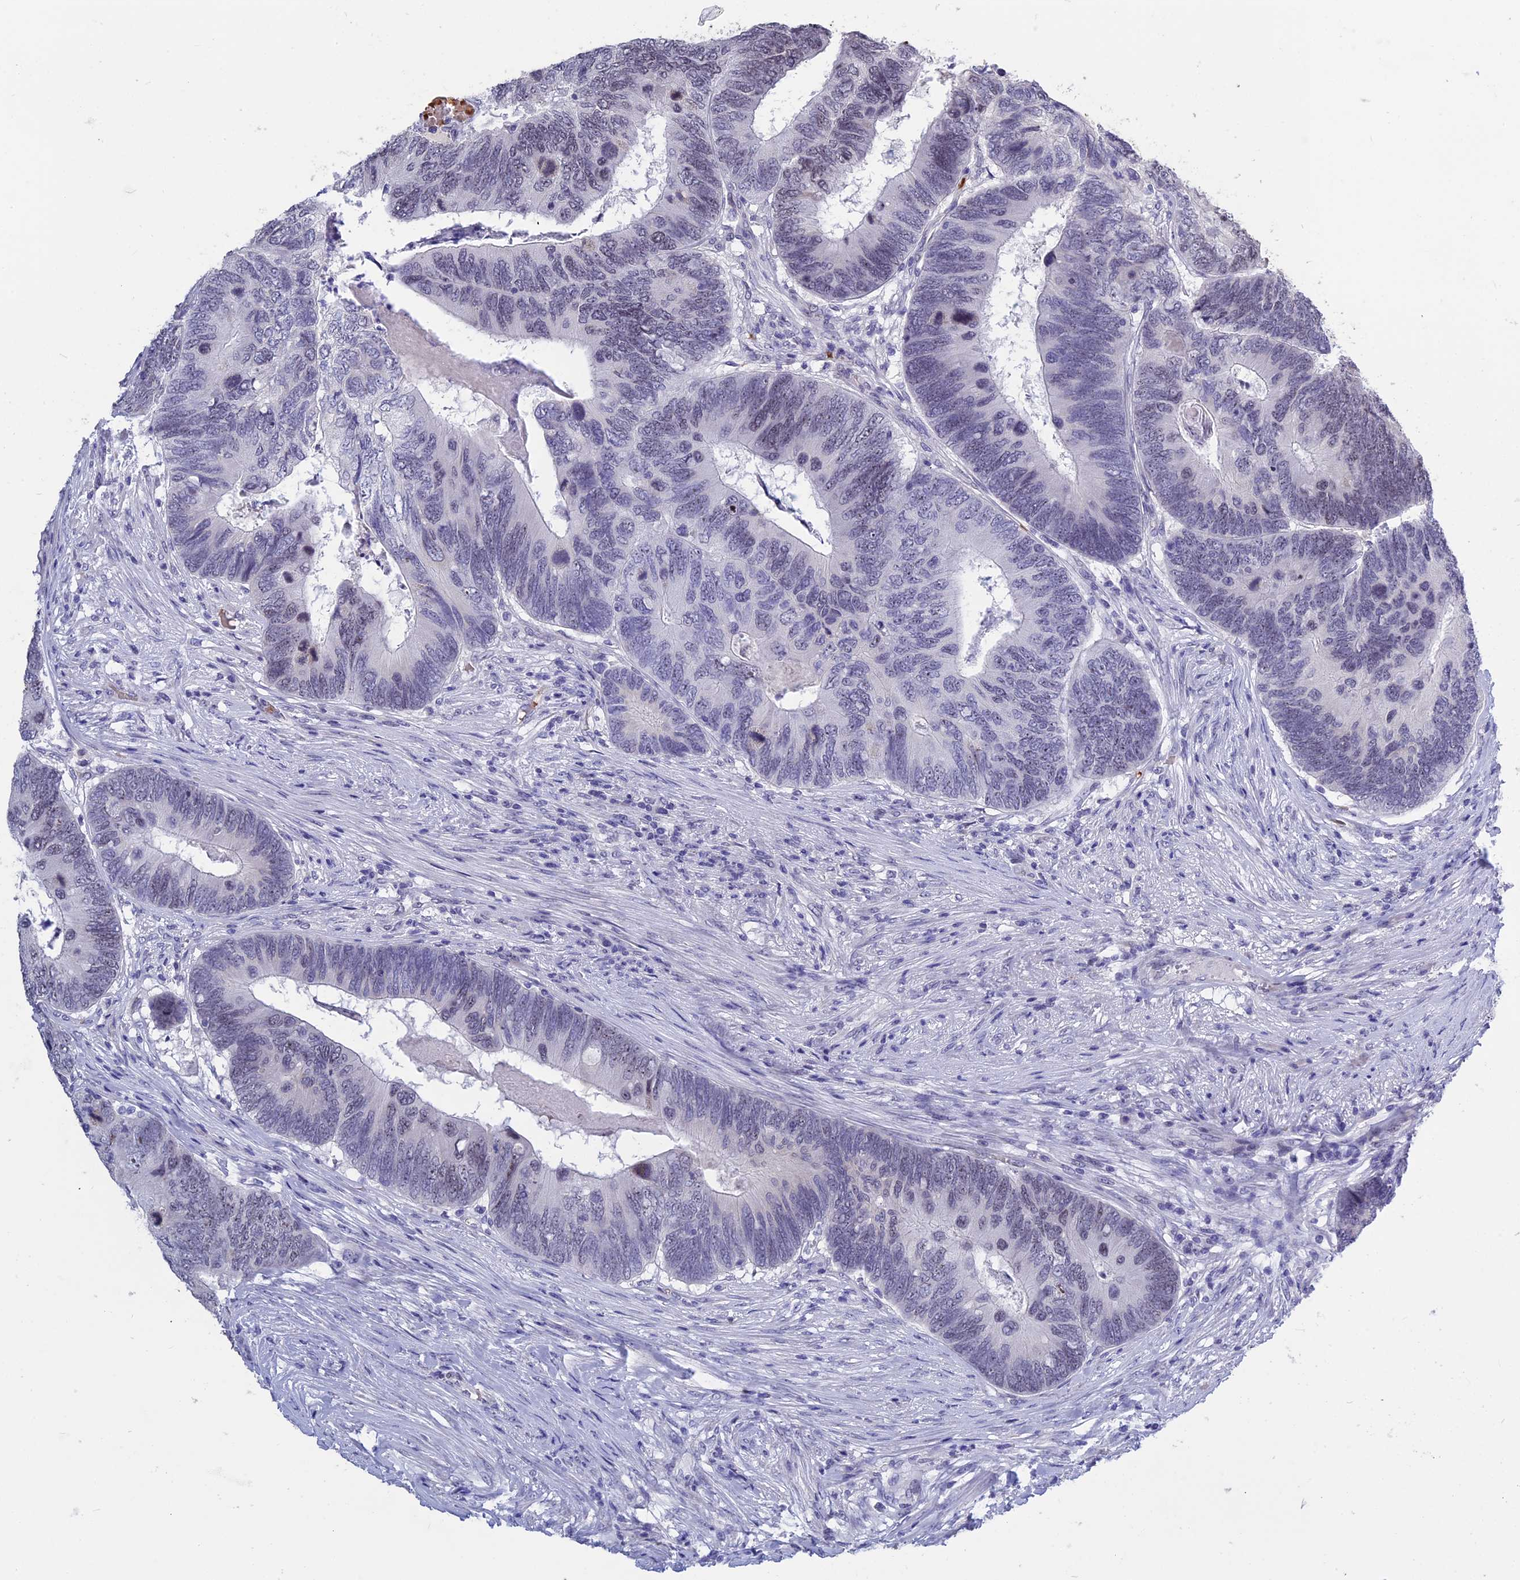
{"staining": {"intensity": "negative", "quantity": "none", "location": "none"}, "tissue": "colorectal cancer", "cell_type": "Tumor cells", "image_type": "cancer", "snomed": [{"axis": "morphology", "description": "Adenocarcinoma, NOS"}, {"axis": "topography", "description": "Colon"}], "caption": "Histopathology image shows no protein positivity in tumor cells of colorectal cancer (adenocarcinoma) tissue.", "gene": "KNOP1", "patient": {"sex": "female", "age": 67}}